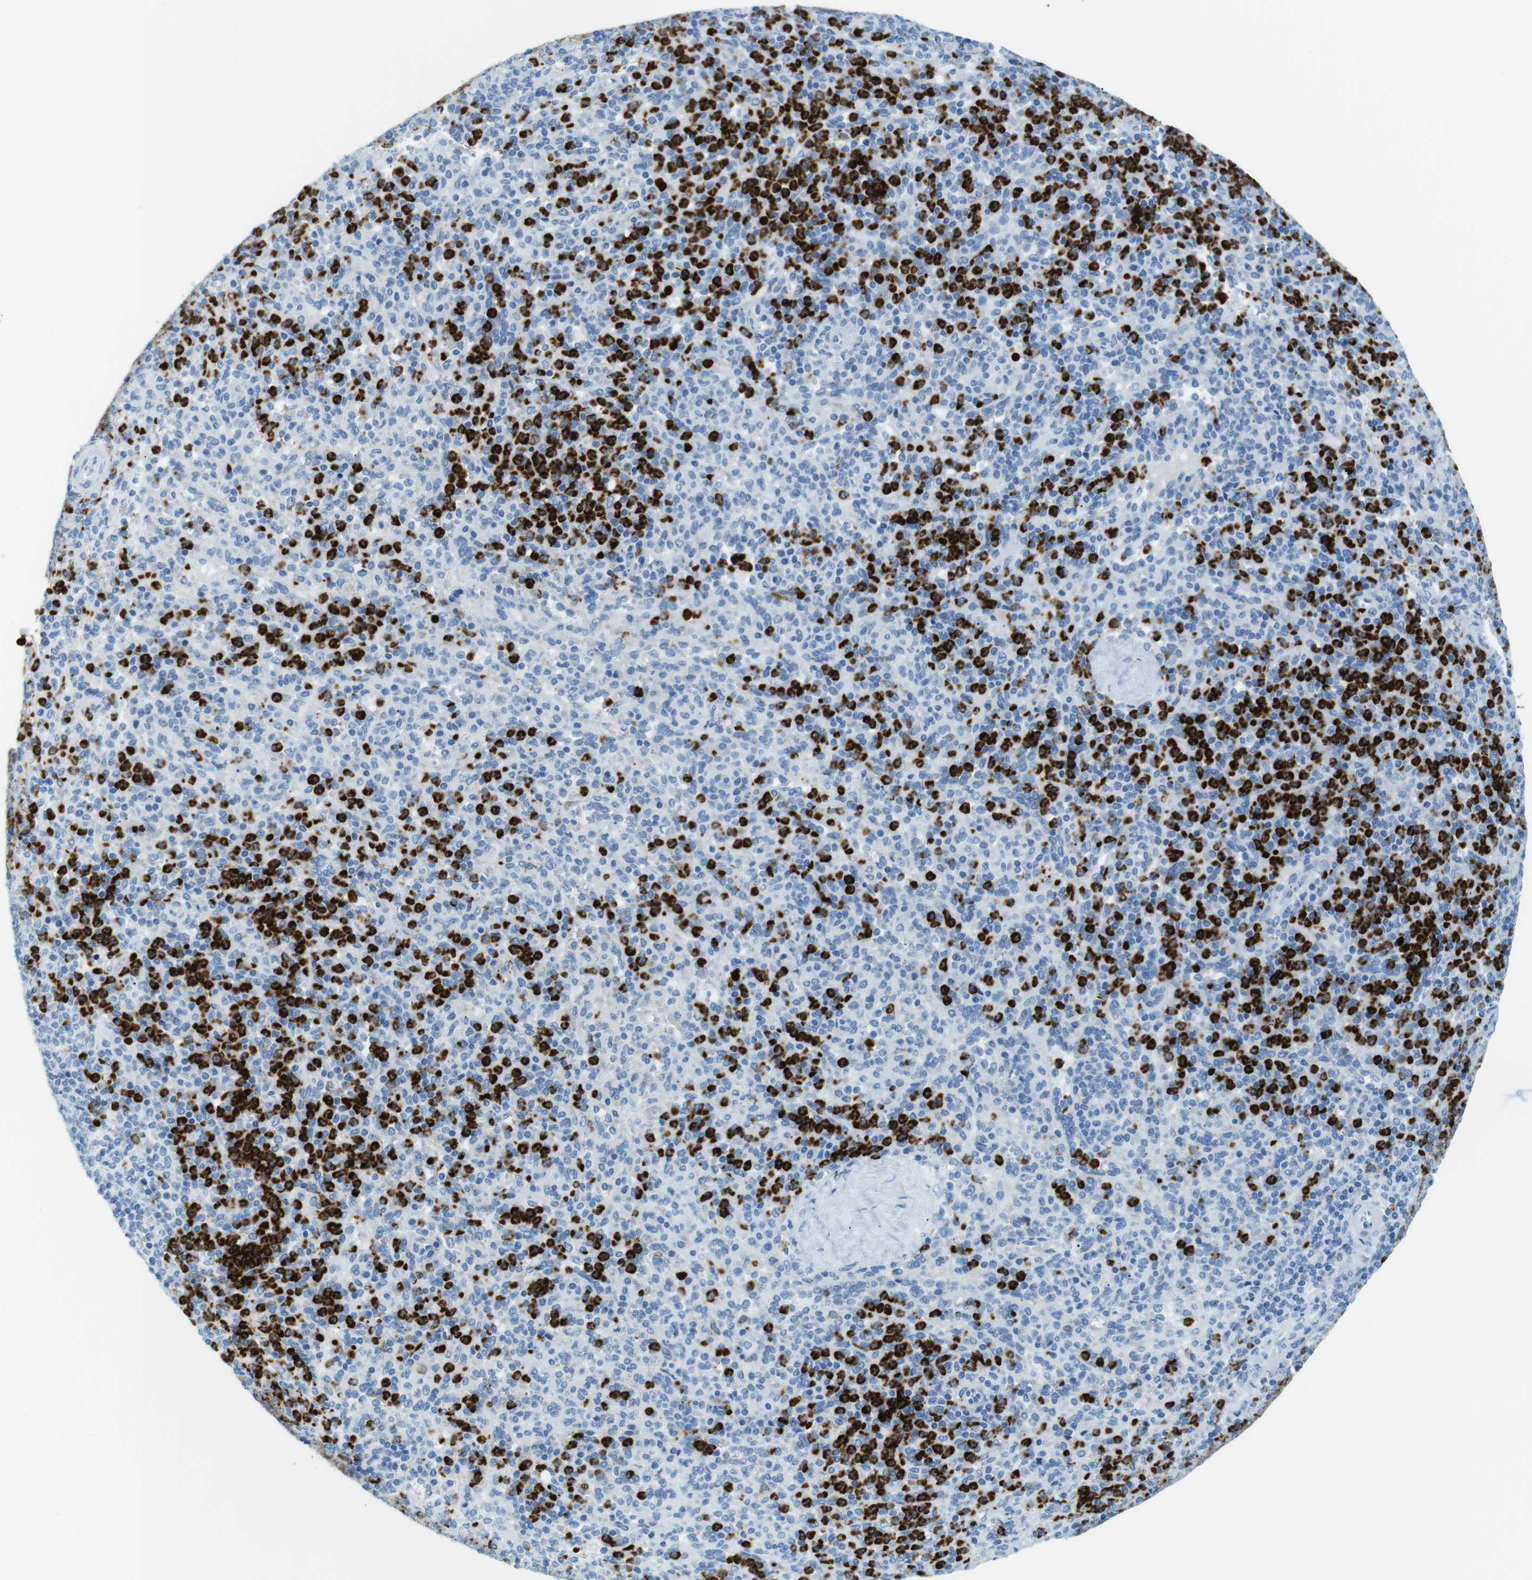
{"staining": {"intensity": "strong", "quantity": "25%-75%", "location": "cytoplasmic/membranous"}, "tissue": "spleen", "cell_type": "Cells in red pulp", "image_type": "normal", "snomed": [{"axis": "morphology", "description": "Normal tissue, NOS"}, {"axis": "topography", "description": "Spleen"}], "caption": "A photomicrograph showing strong cytoplasmic/membranous positivity in about 25%-75% of cells in red pulp in benign spleen, as visualized by brown immunohistochemical staining.", "gene": "MCEMP1", "patient": {"sex": "male", "age": 36}}